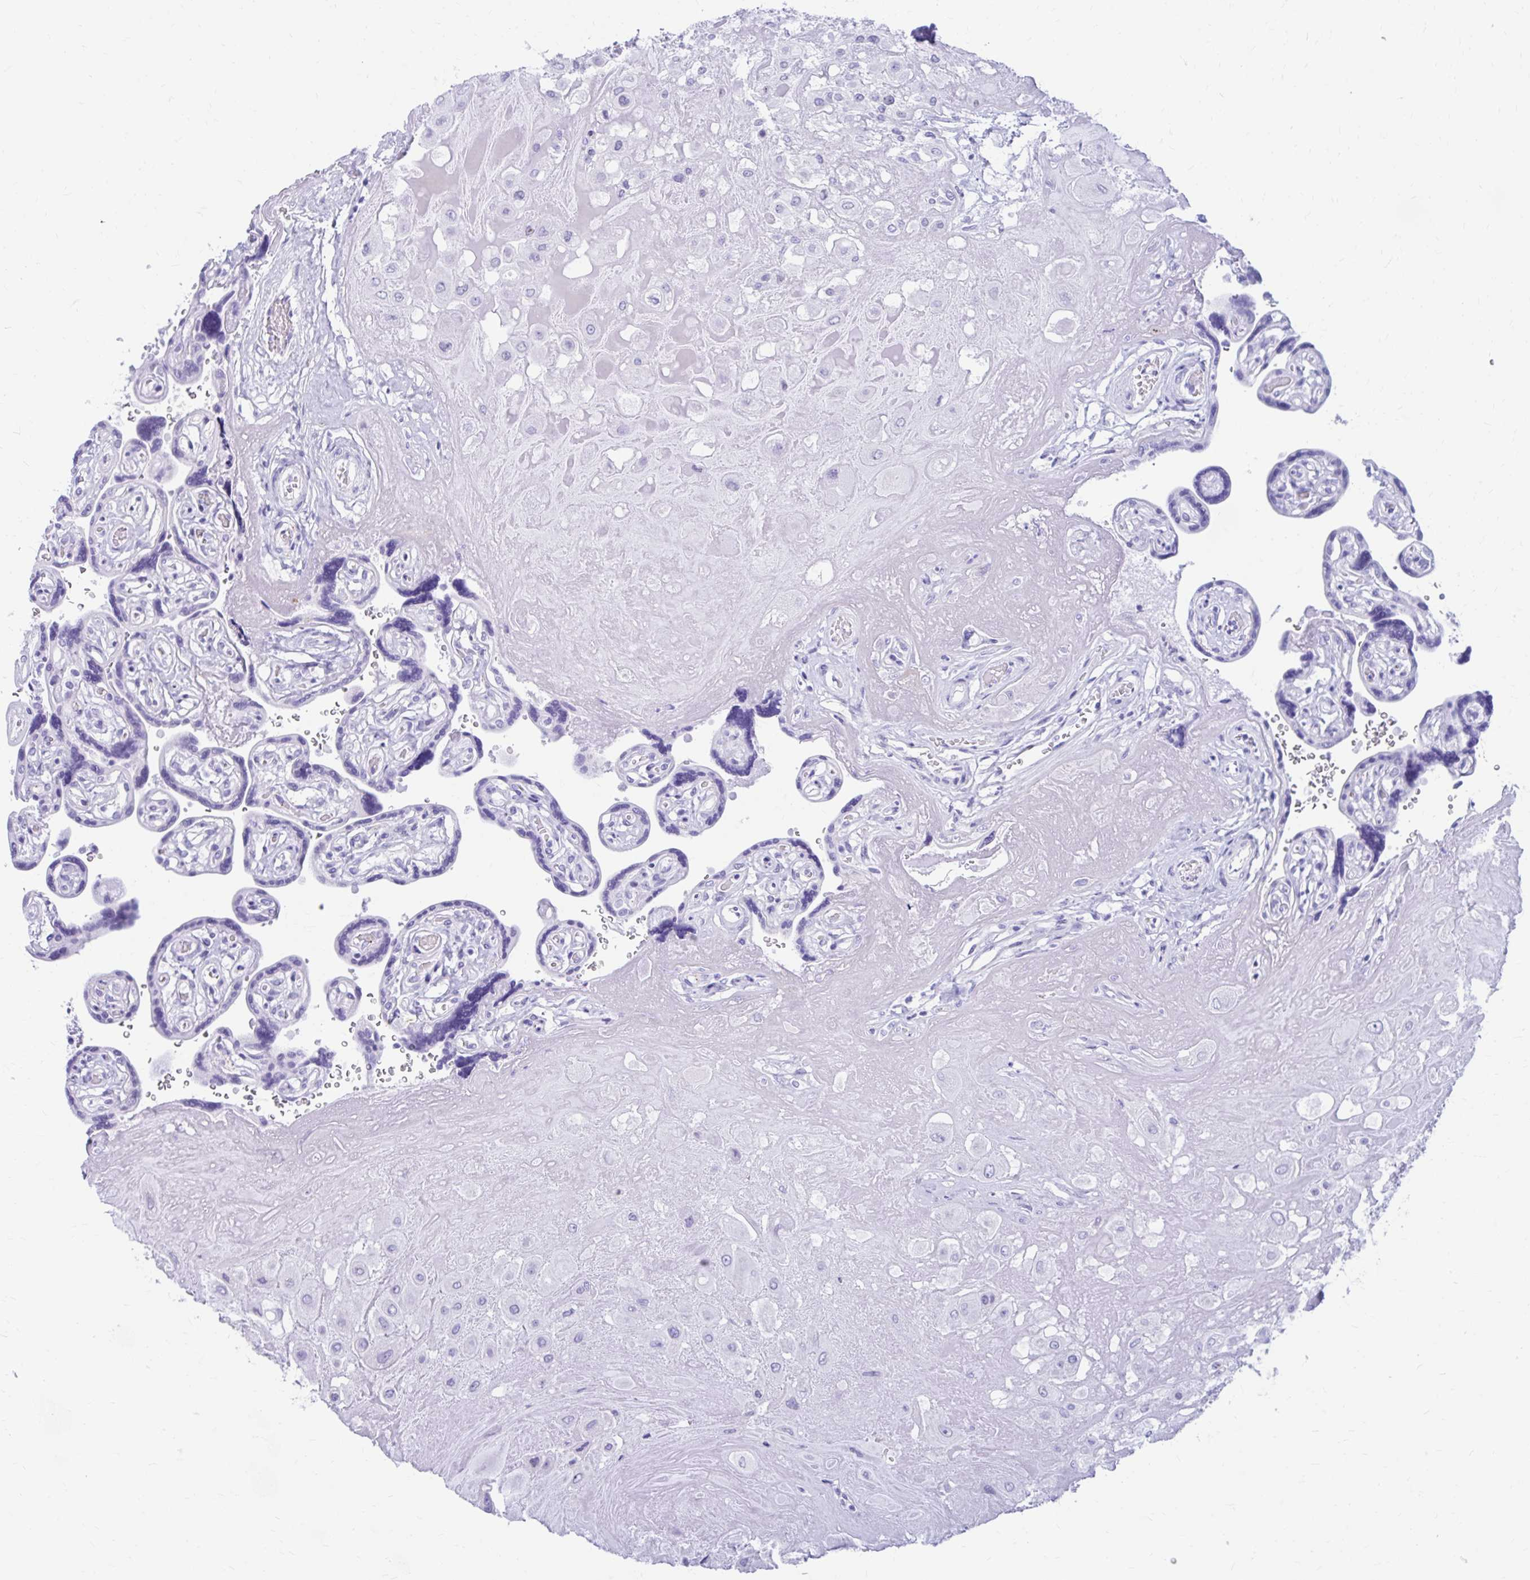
{"staining": {"intensity": "negative", "quantity": "none", "location": "none"}, "tissue": "placenta", "cell_type": "Decidual cells", "image_type": "normal", "snomed": [{"axis": "morphology", "description": "Normal tissue, NOS"}, {"axis": "topography", "description": "Placenta"}], "caption": "Photomicrograph shows no protein staining in decidual cells of unremarkable placenta. (DAB (3,3'-diaminobenzidine) IHC visualized using brightfield microscopy, high magnification).", "gene": "NSG2", "patient": {"sex": "female", "age": 32}}